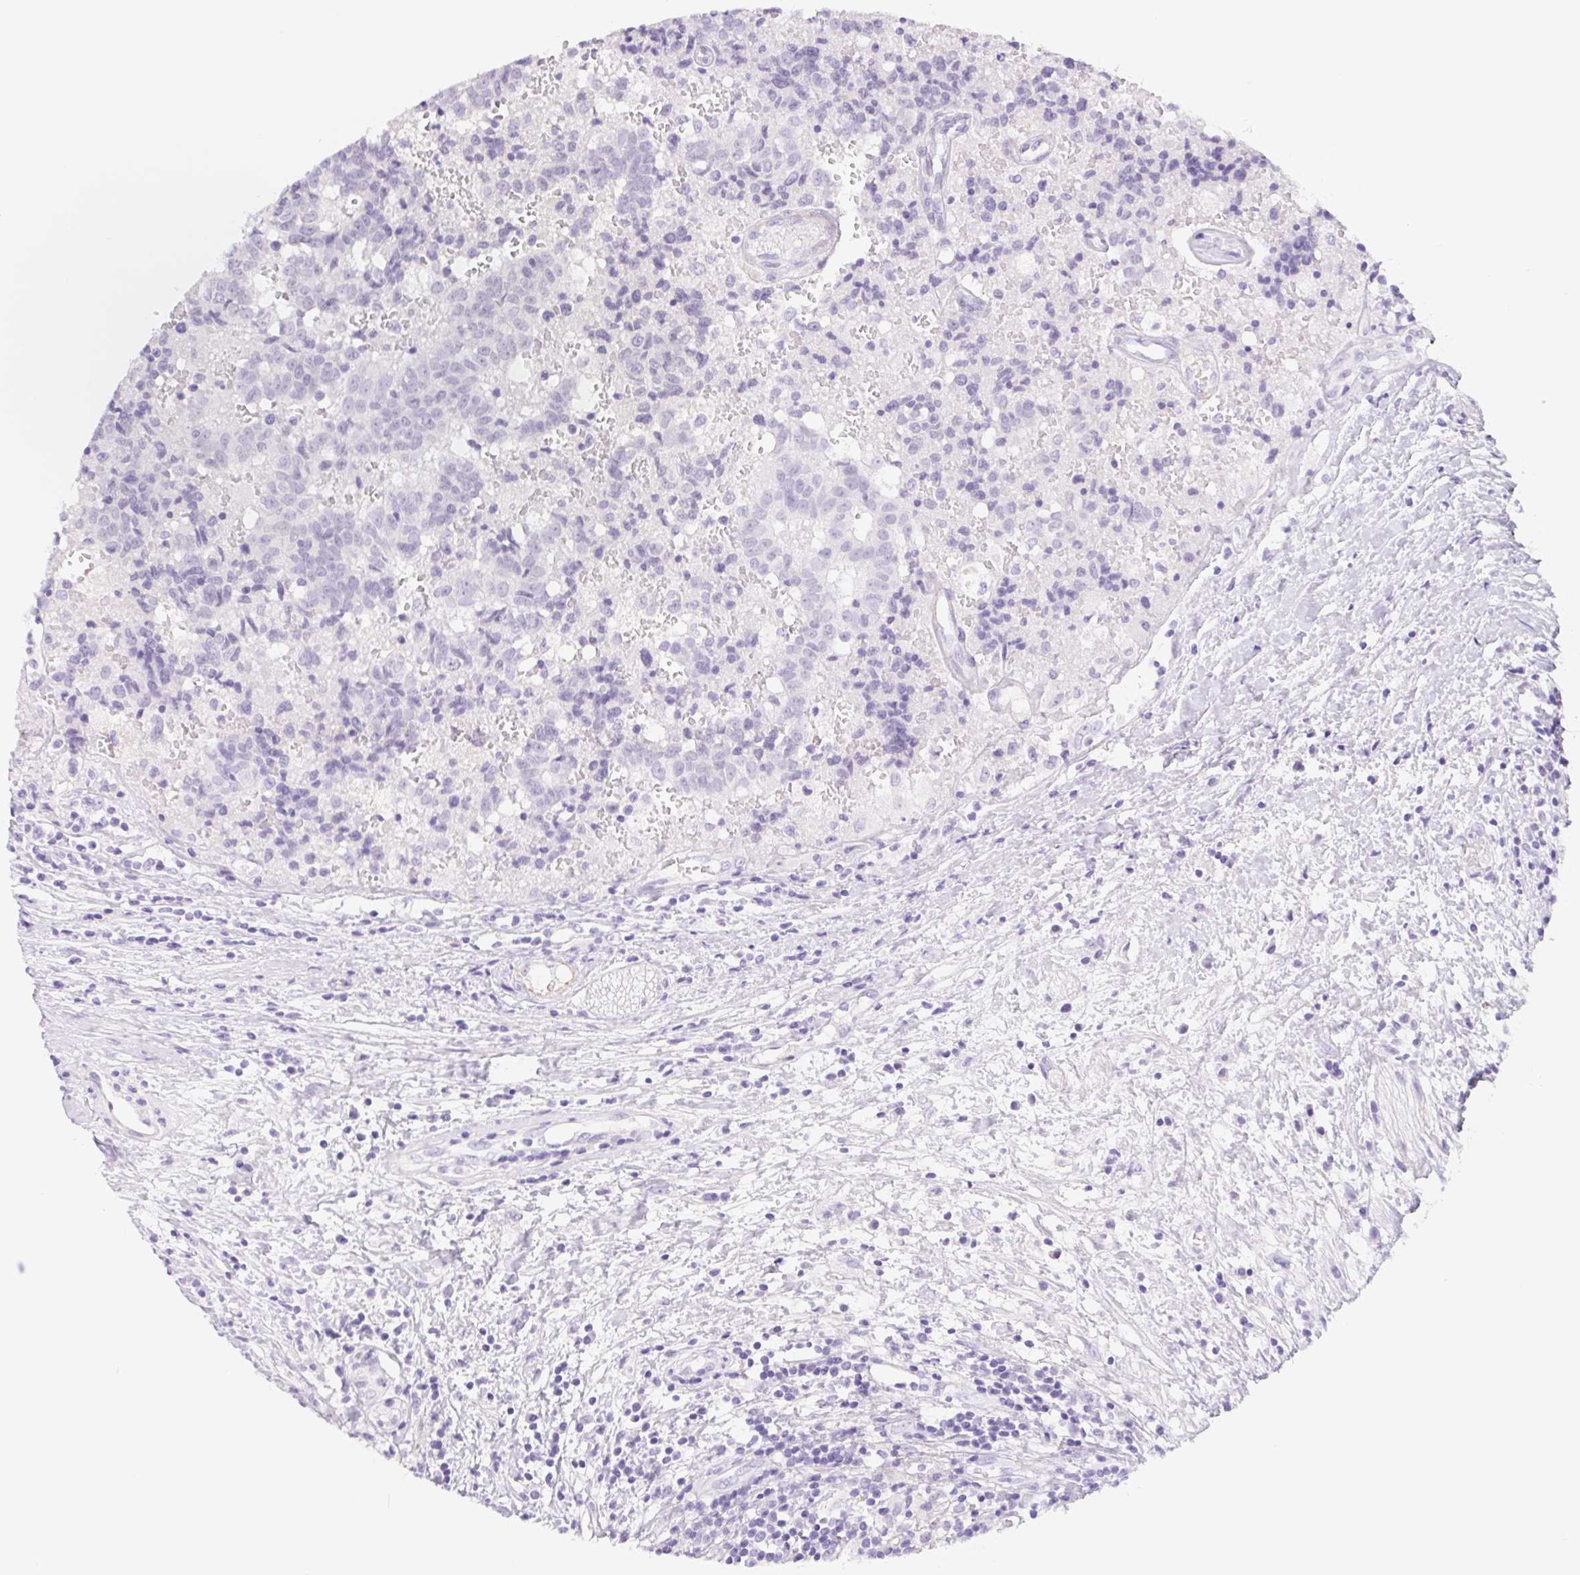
{"staining": {"intensity": "negative", "quantity": "none", "location": "none"}, "tissue": "prostate cancer", "cell_type": "Tumor cells", "image_type": "cancer", "snomed": [{"axis": "morphology", "description": "Adenocarcinoma, High grade"}, {"axis": "topography", "description": "Prostate and seminal vesicle, NOS"}], "caption": "Tumor cells show no significant protein positivity in high-grade adenocarcinoma (prostate).", "gene": "CYP21A2", "patient": {"sex": "male", "age": 60}}